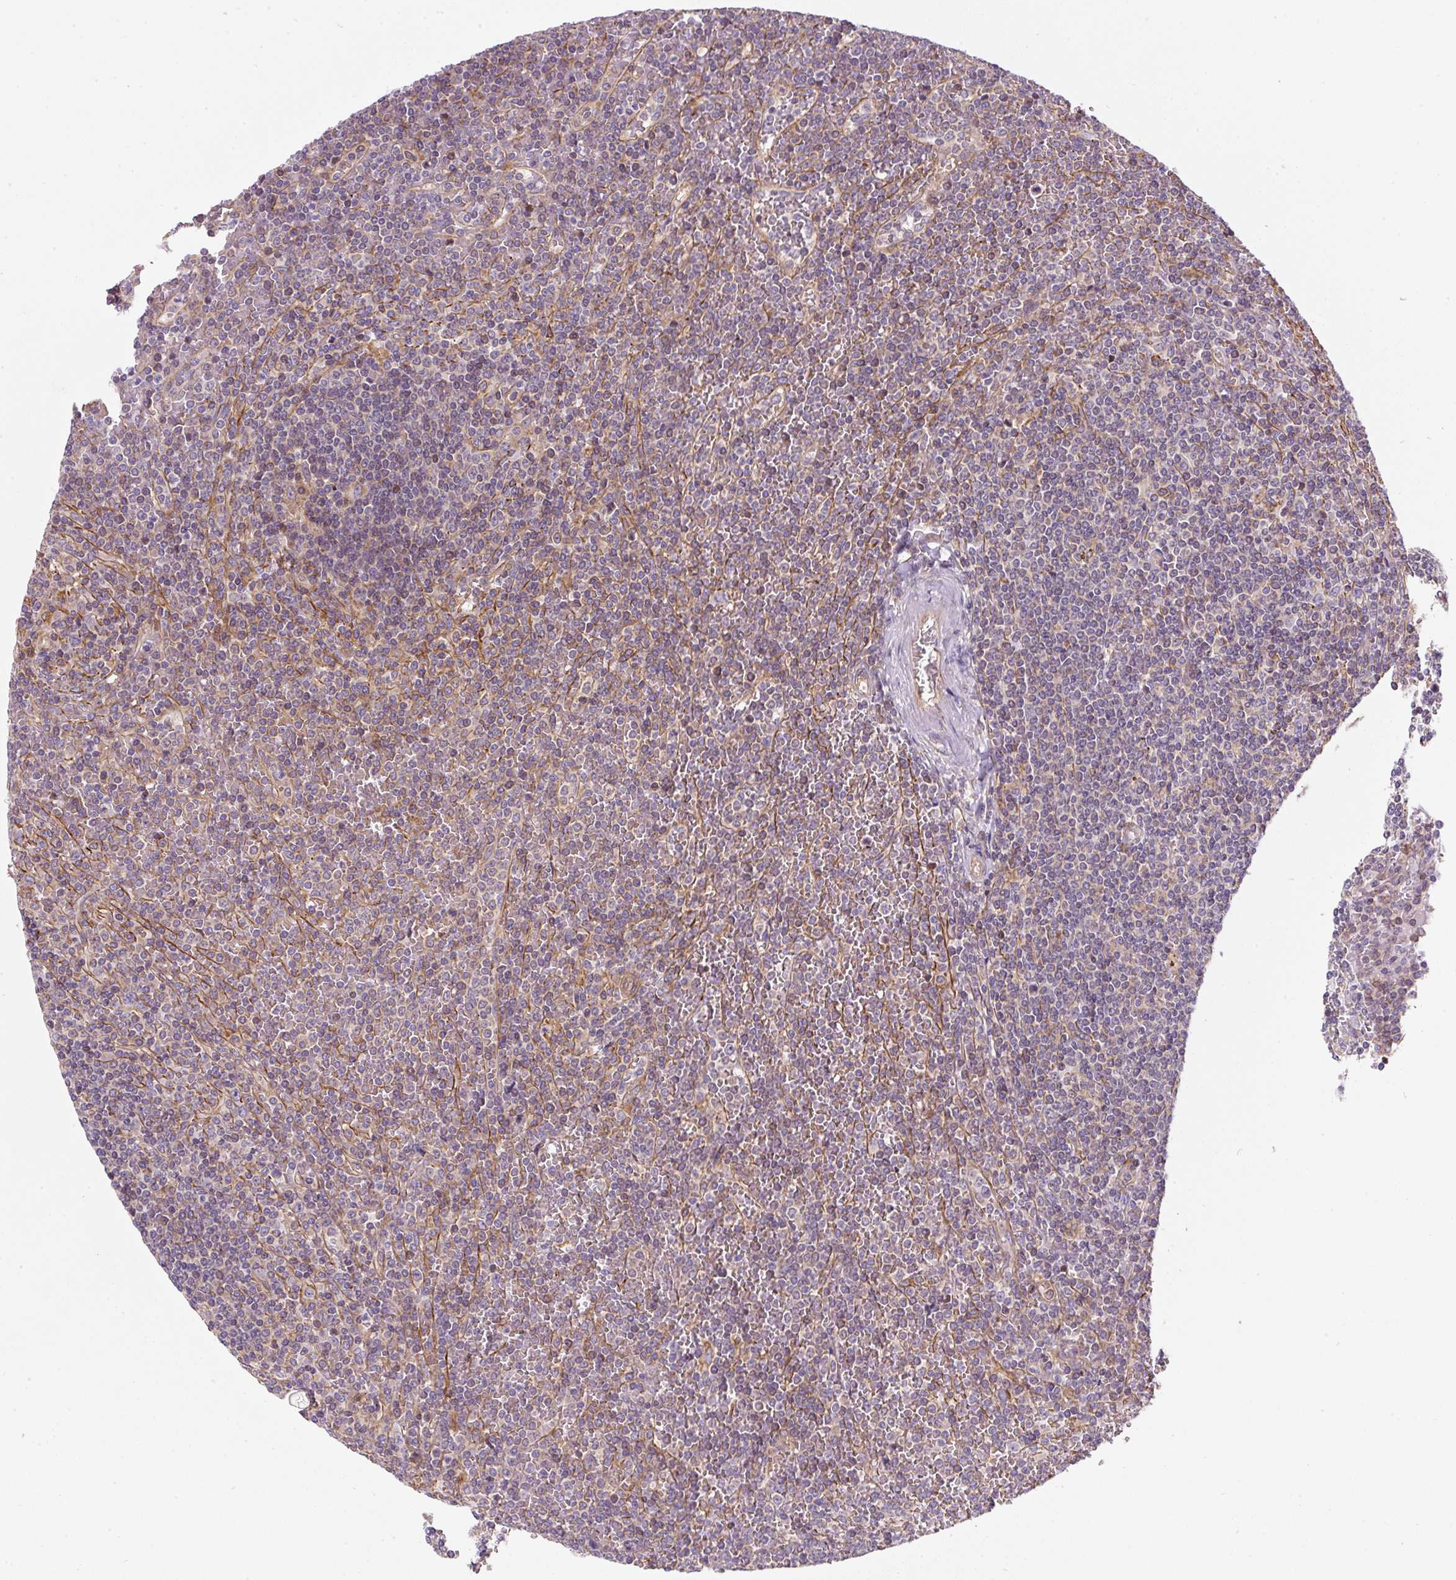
{"staining": {"intensity": "weak", "quantity": "25%-75%", "location": "cytoplasmic/membranous"}, "tissue": "lymphoma", "cell_type": "Tumor cells", "image_type": "cancer", "snomed": [{"axis": "morphology", "description": "Malignant lymphoma, non-Hodgkin's type, Low grade"}, {"axis": "topography", "description": "Spleen"}], "caption": "About 25%-75% of tumor cells in human malignant lymphoma, non-Hodgkin's type (low-grade) reveal weak cytoplasmic/membranous protein expression as visualized by brown immunohistochemical staining.", "gene": "ERAP2", "patient": {"sex": "female", "age": 19}}